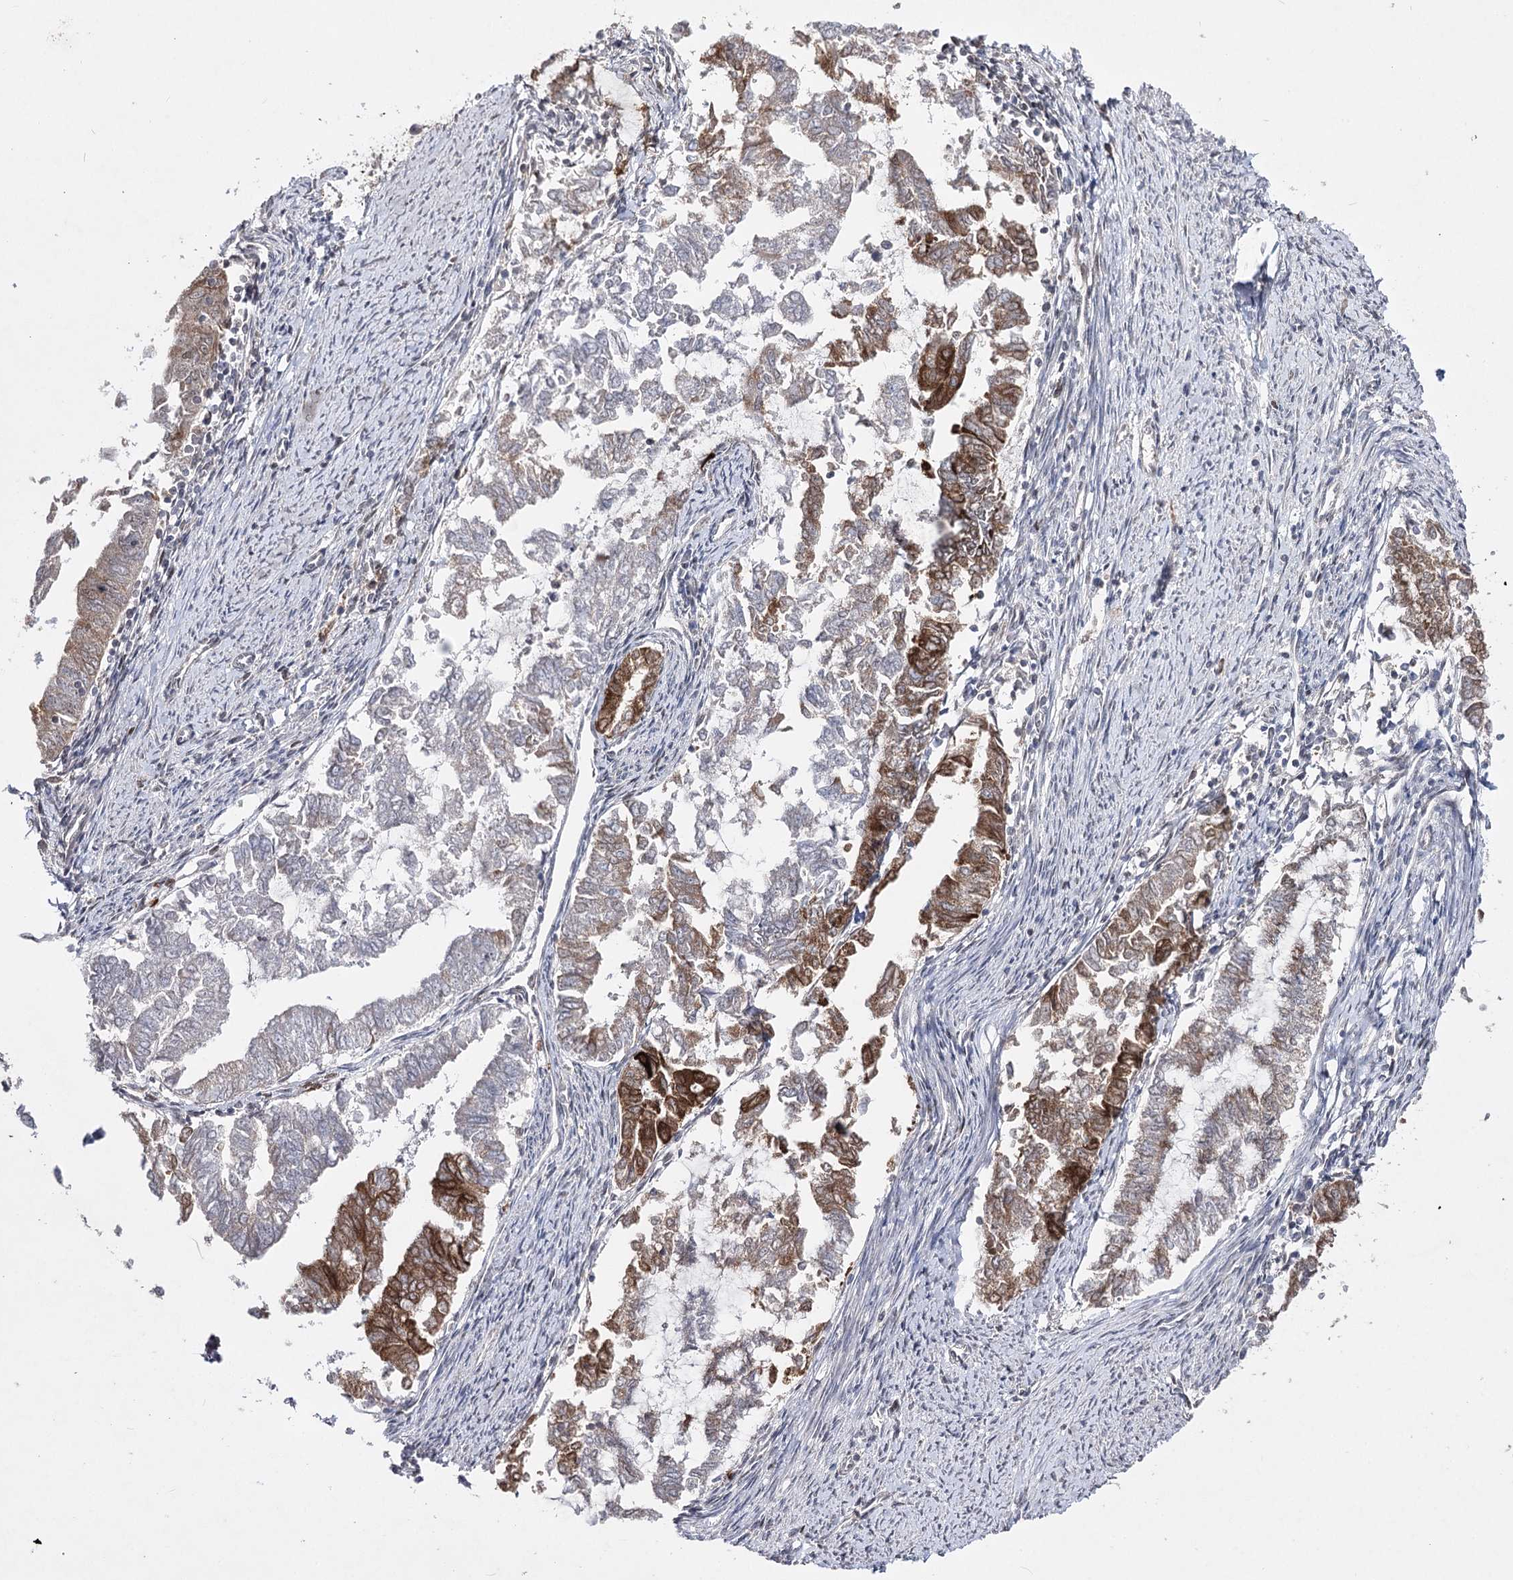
{"staining": {"intensity": "strong", "quantity": "<25%", "location": "cytoplasmic/membranous"}, "tissue": "endometrial cancer", "cell_type": "Tumor cells", "image_type": "cancer", "snomed": [{"axis": "morphology", "description": "Adenocarcinoma, NOS"}, {"axis": "topography", "description": "Endometrium"}], "caption": "Protein expression by immunohistochemistry (IHC) shows strong cytoplasmic/membranous expression in about <25% of tumor cells in endometrial cancer.", "gene": "HSD11B2", "patient": {"sex": "female", "age": 79}}